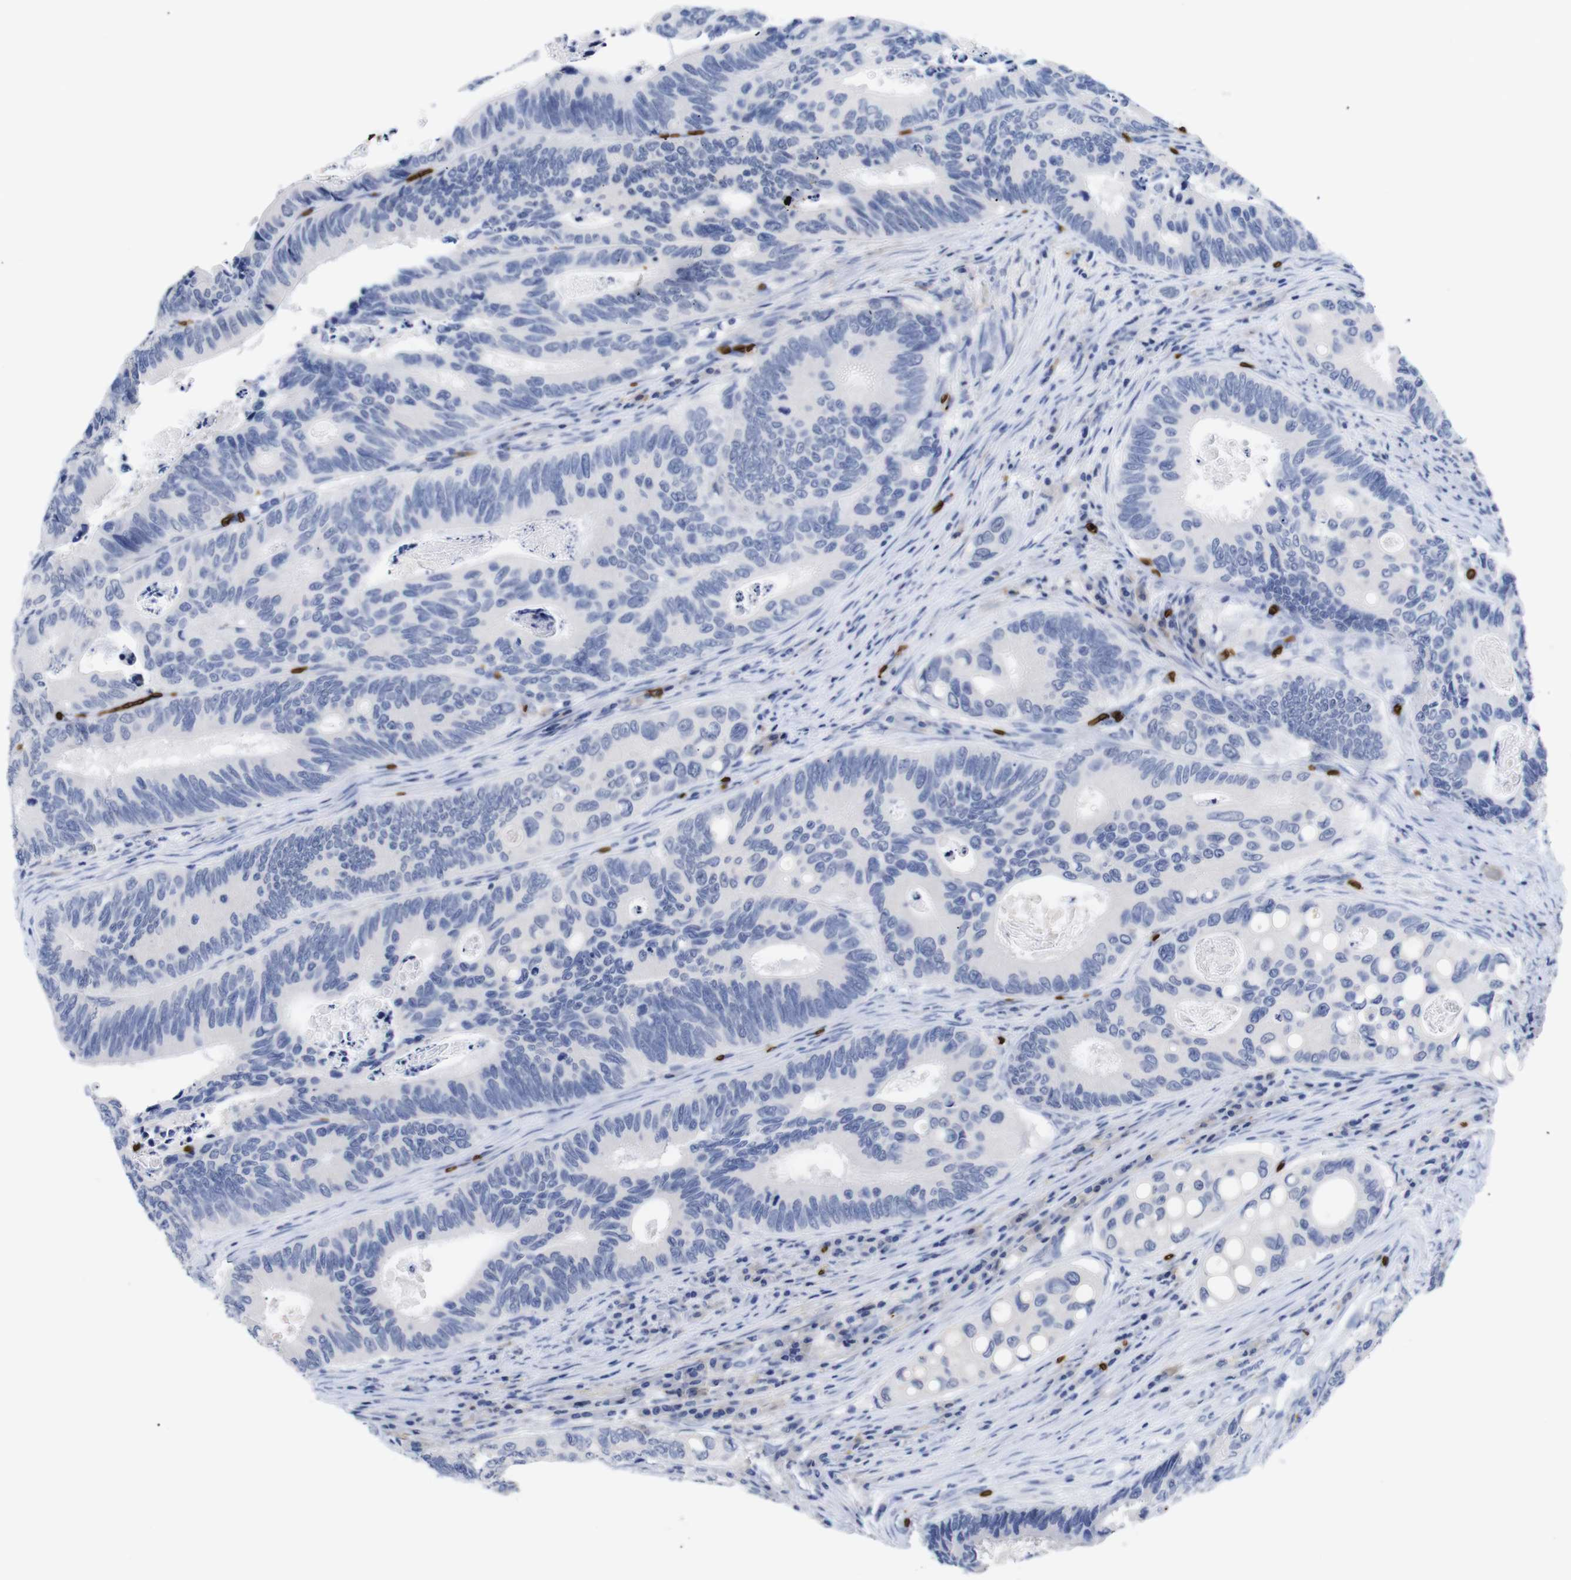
{"staining": {"intensity": "negative", "quantity": "none", "location": "none"}, "tissue": "colorectal cancer", "cell_type": "Tumor cells", "image_type": "cancer", "snomed": [{"axis": "morphology", "description": "Inflammation, NOS"}, {"axis": "morphology", "description": "Adenocarcinoma, NOS"}, {"axis": "topography", "description": "Colon"}], "caption": "Histopathology image shows no significant protein staining in tumor cells of adenocarcinoma (colorectal). Nuclei are stained in blue.", "gene": "S1PR2", "patient": {"sex": "male", "age": 72}}